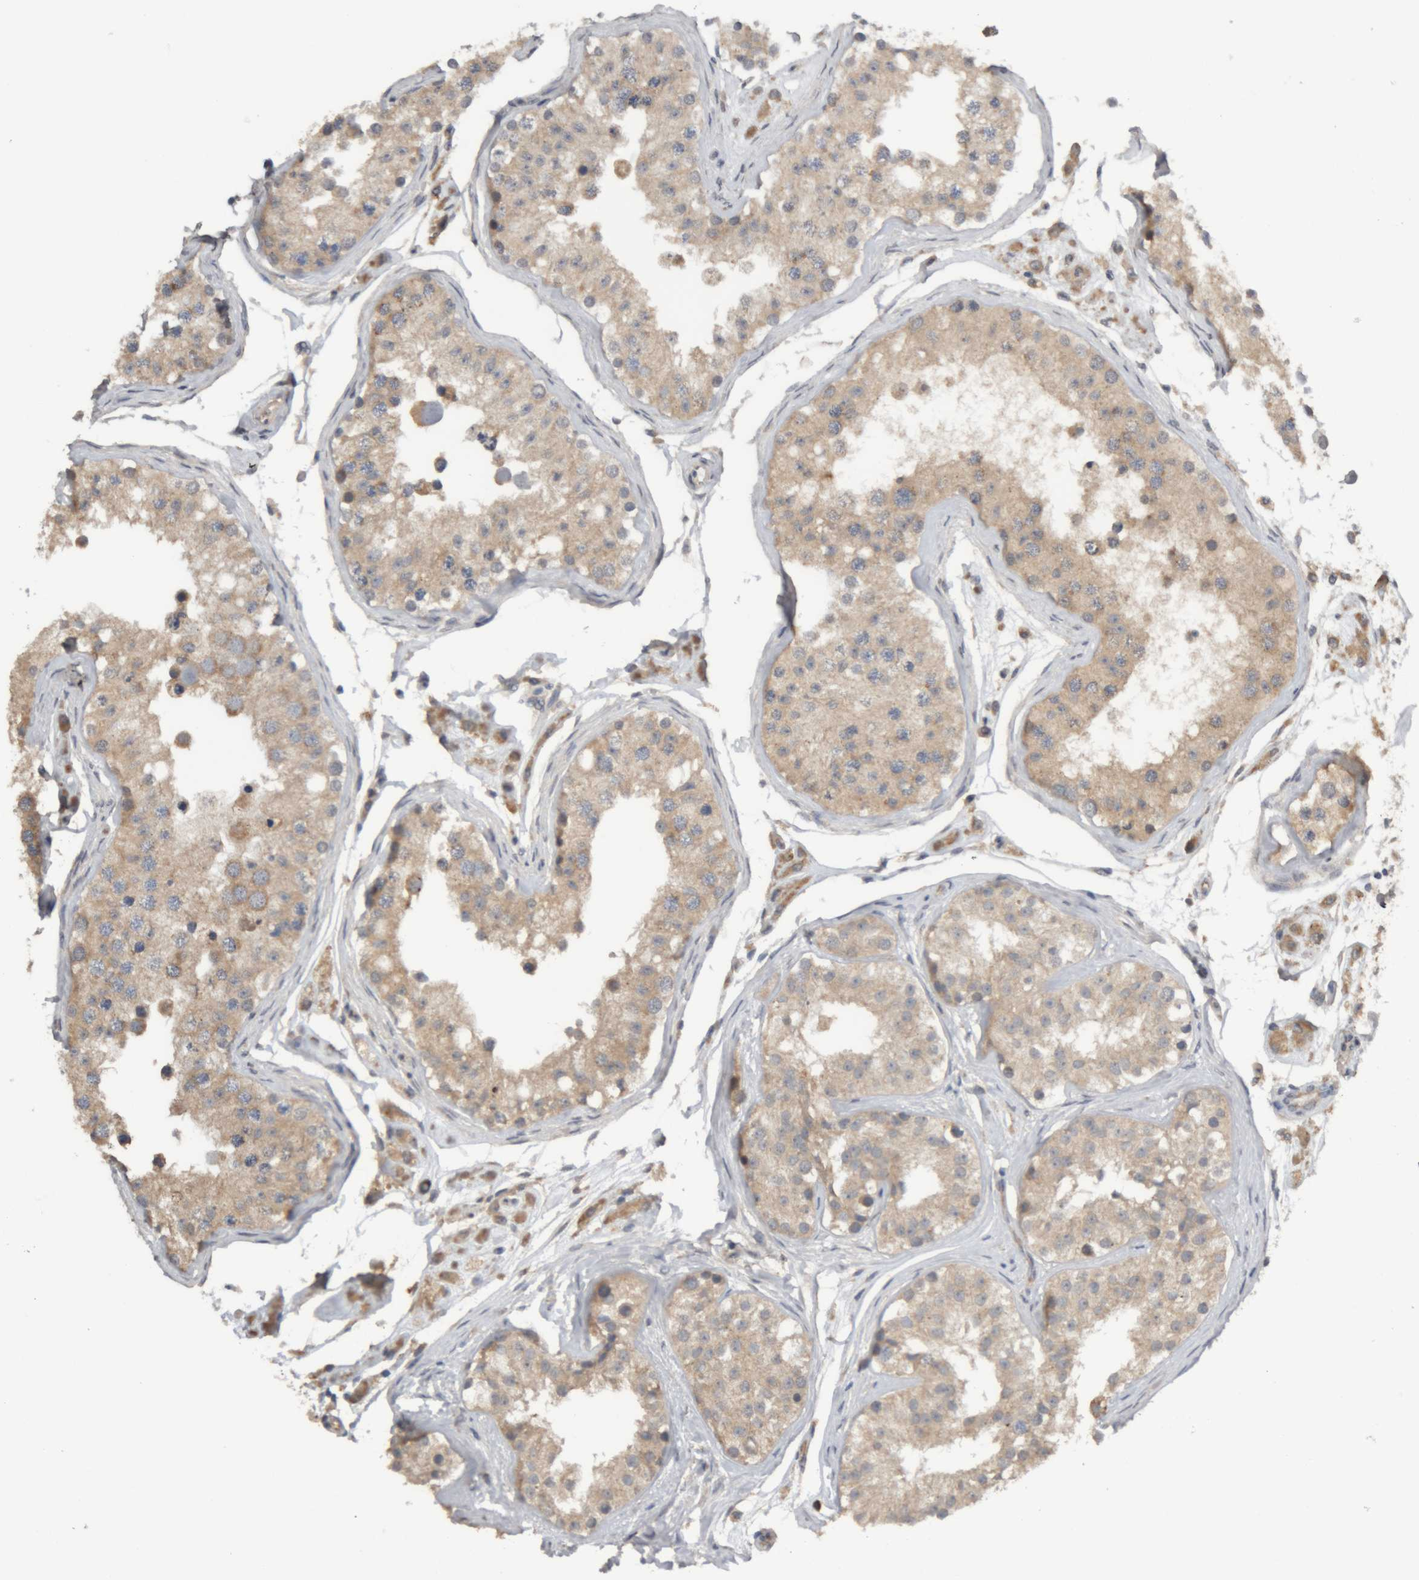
{"staining": {"intensity": "weak", "quantity": "25%-75%", "location": "cytoplasmic/membranous"}, "tissue": "testis", "cell_type": "Cells in seminiferous ducts", "image_type": "normal", "snomed": [{"axis": "morphology", "description": "Normal tissue, NOS"}, {"axis": "morphology", "description": "Adenocarcinoma, metastatic, NOS"}, {"axis": "topography", "description": "Testis"}], "caption": "Protein analysis of unremarkable testis displays weak cytoplasmic/membranous staining in approximately 25%-75% of cells in seminiferous ducts. (DAB = brown stain, brightfield microscopy at high magnification).", "gene": "TMED7", "patient": {"sex": "male", "age": 26}}